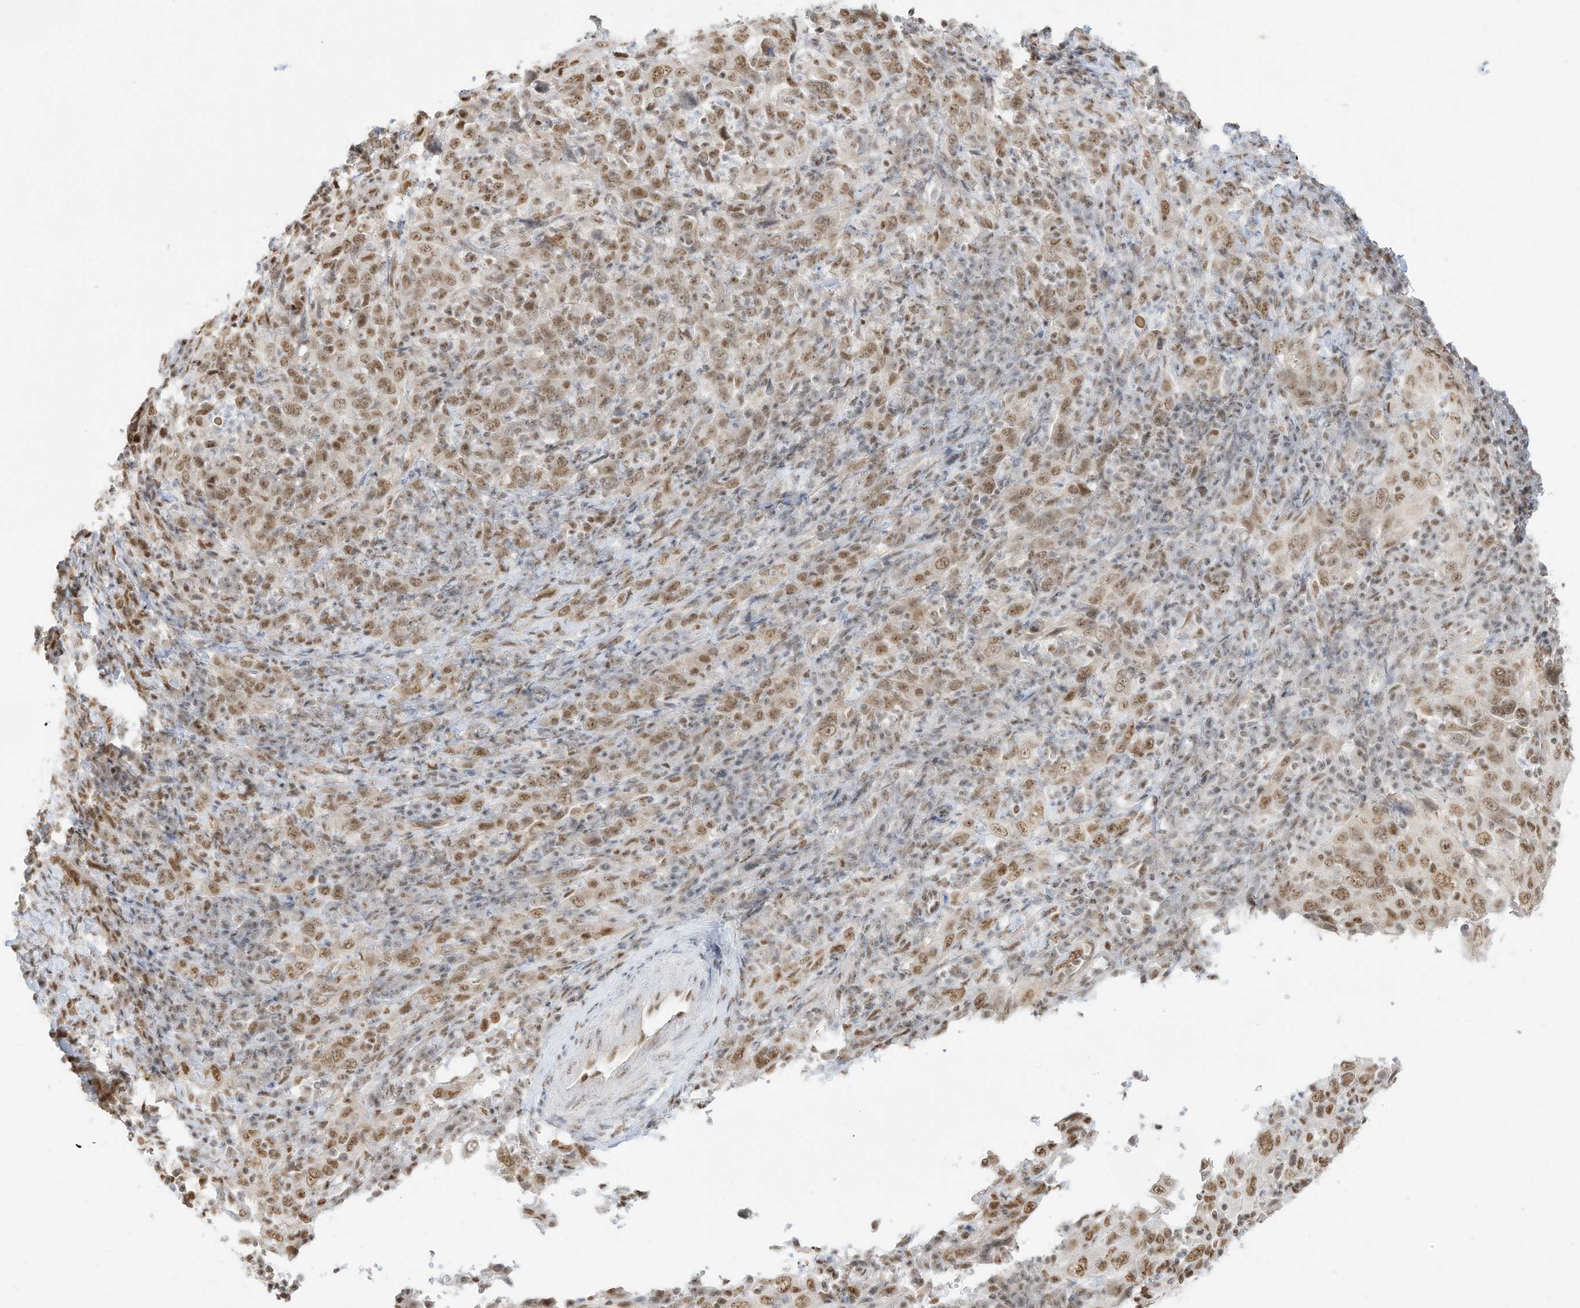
{"staining": {"intensity": "moderate", "quantity": ">75%", "location": "nuclear"}, "tissue": "cervical cancer", "cell_type": "Tumor cells", "image_type": "cancer", "snomed": [{"axis": "morphology", "description": "Squamous cell carcinoma, NOS"}, {"axis": "topography", "description": "Cervix"}], "caption": "A high-resolution micrograph shows IHC staining of cervical squamous cell carcinoma, which exhibits moderate nuclear expression in approximately >75% of tumor cells.", "gene": "NHSL1", "patient": {"sex": "female", "age": 46}}